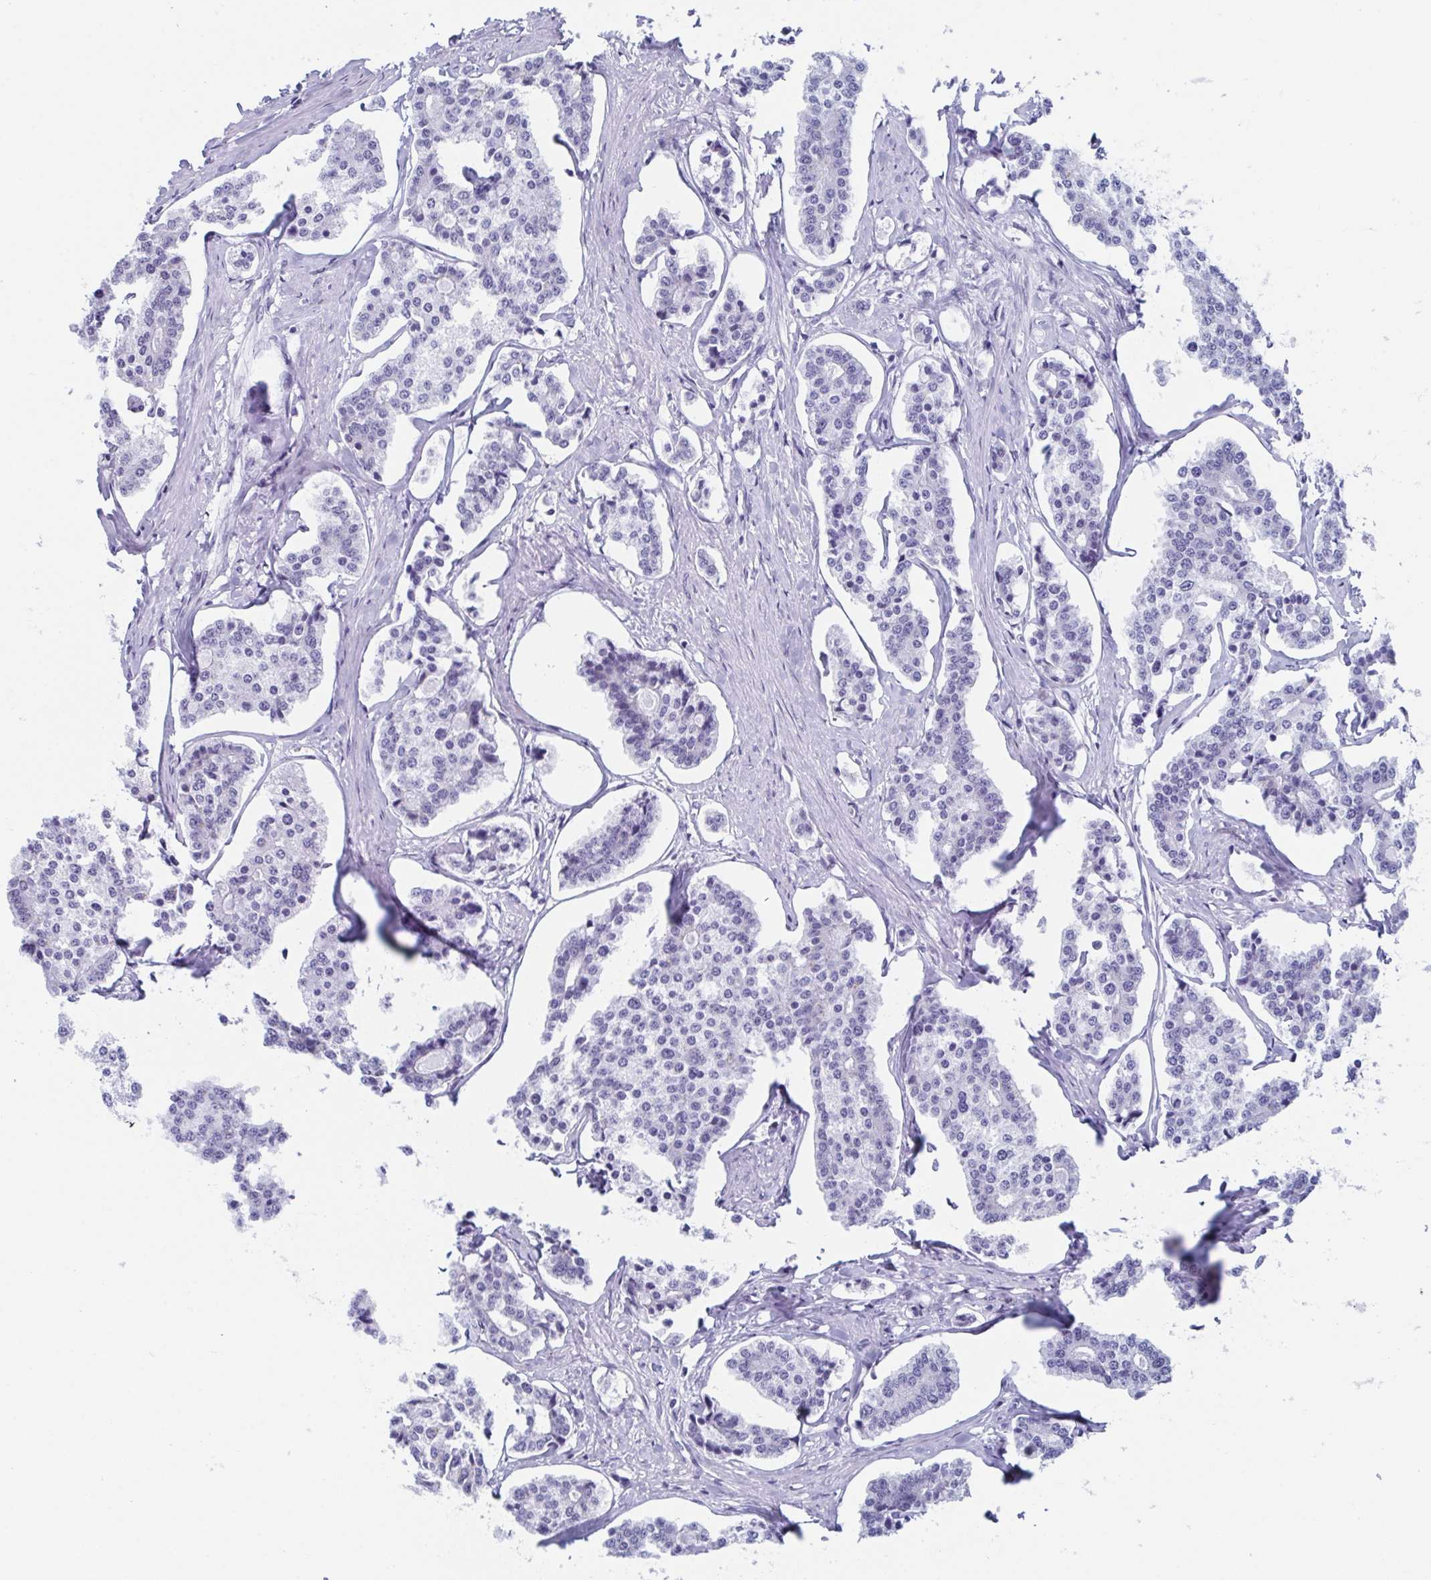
{"staining": {"intensity": "negative", "quantity": "none", "location": "none"}, "tissue": "carcinoid", "cell_type": "Tumor cells", "image_type": "cancer", "snomed": [{"axis": "morphology", "description": "Carcinoid, malignant, NOS"}, {"axis": "topography", "description": "Small intestine"}], "caption": "Immunohistochemical staining of malignant carcinoid shows no significant staining in tumor cells.", "gene": "LYRM2", "patient": {"sex": "female", "age": 65}}